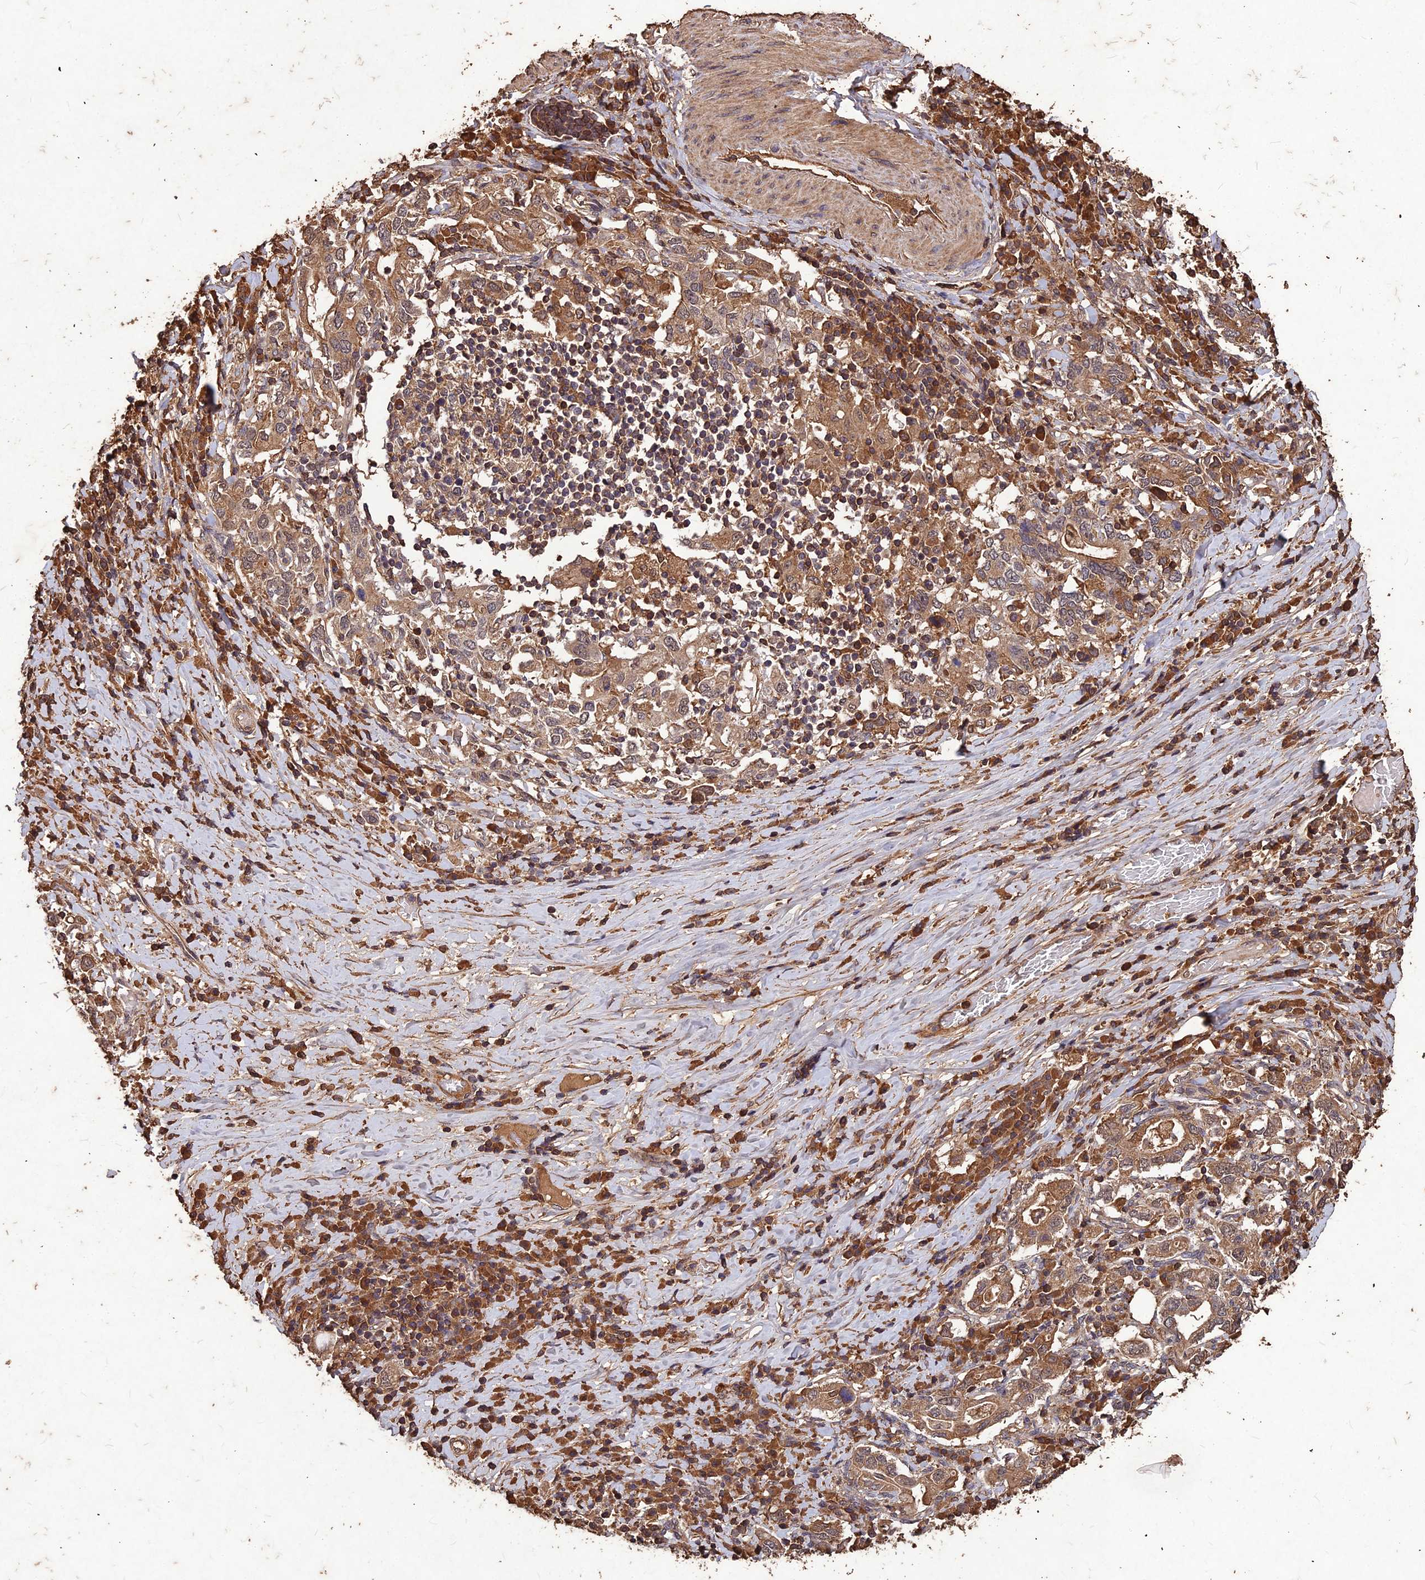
{"staining": {"intensity": "moderate", "quantity": ">75%", "location": "cytoplasmic/membranous"}, "tissue": "stomach cancer", "cell_type": "Tumor cells", "image_type": "cancer", "snomed": [{"axis": "morphology", "description": "Adenocarcinoma, NOS"}, {"axis": "topography", "description": "Stomach, upper"}, {"axis": "topography", "description": "Stomach"}], "caption": "Brown immunohistochemical staining in stomach cancer reveals moderate cytoplasmic/membranous expression in about >75% of tumor cells.", "gene": "SYMPK", "patient": {"sex": "male", "age": 62}}